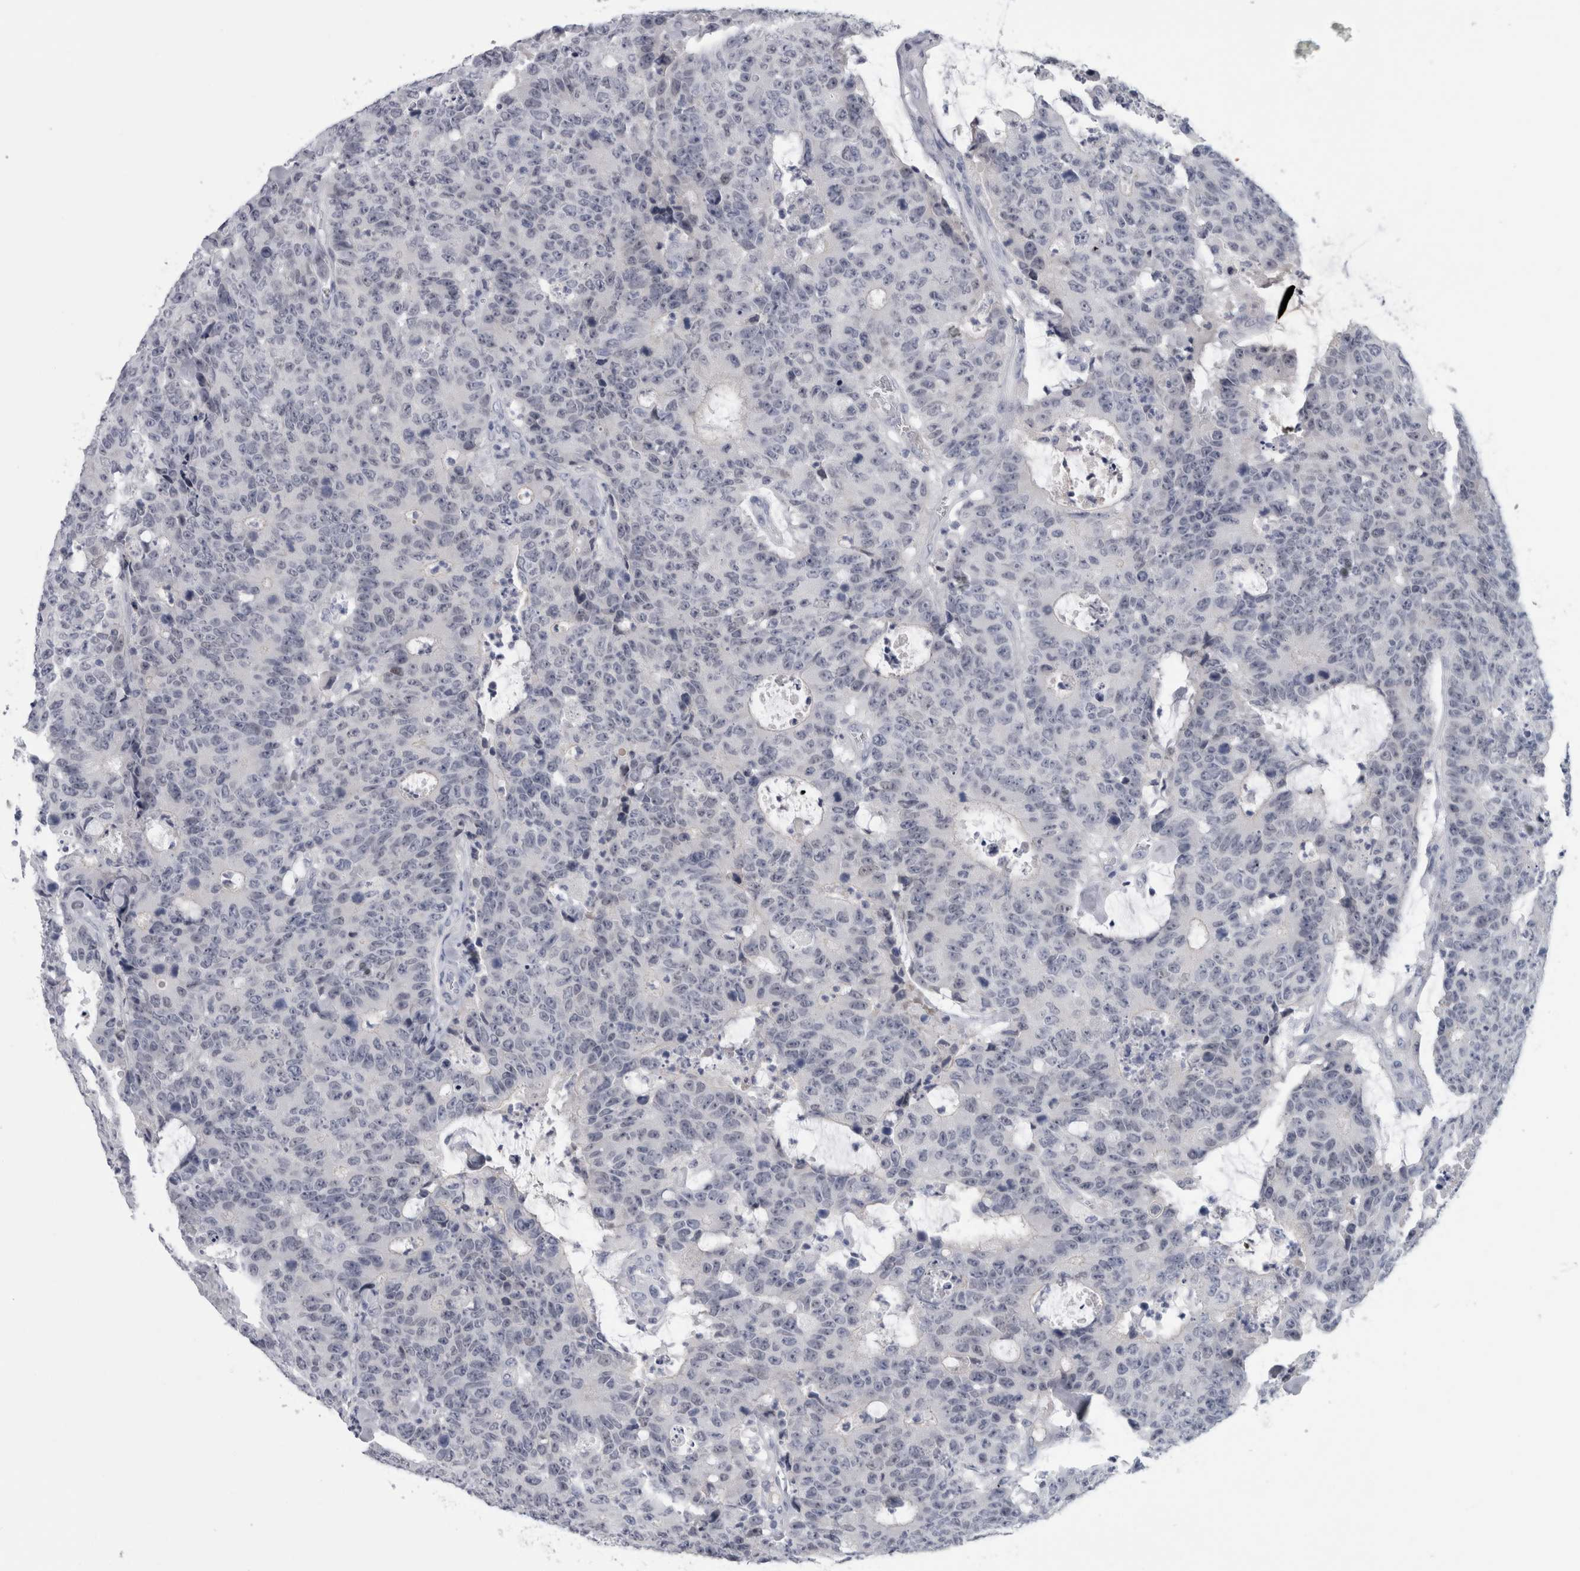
{"staining": {"intensity": "negative", "quantity": "none", "location": "none"}, "tissue": "colorectal cancer", "cell_type": "Tumor cells", "image_type": "cancer", "snomed": [{"axis": "morphology", "description": "Adenocarcinoma, NOS"}, {"axis": "topography", "description": "Colon"}], "caption": "A histopathology image of colorectal cancer stained for a protein reveals no brown staining in tumor cells.", "gene": "PAX5", "patient": {"sex": "female", "age": 86}}